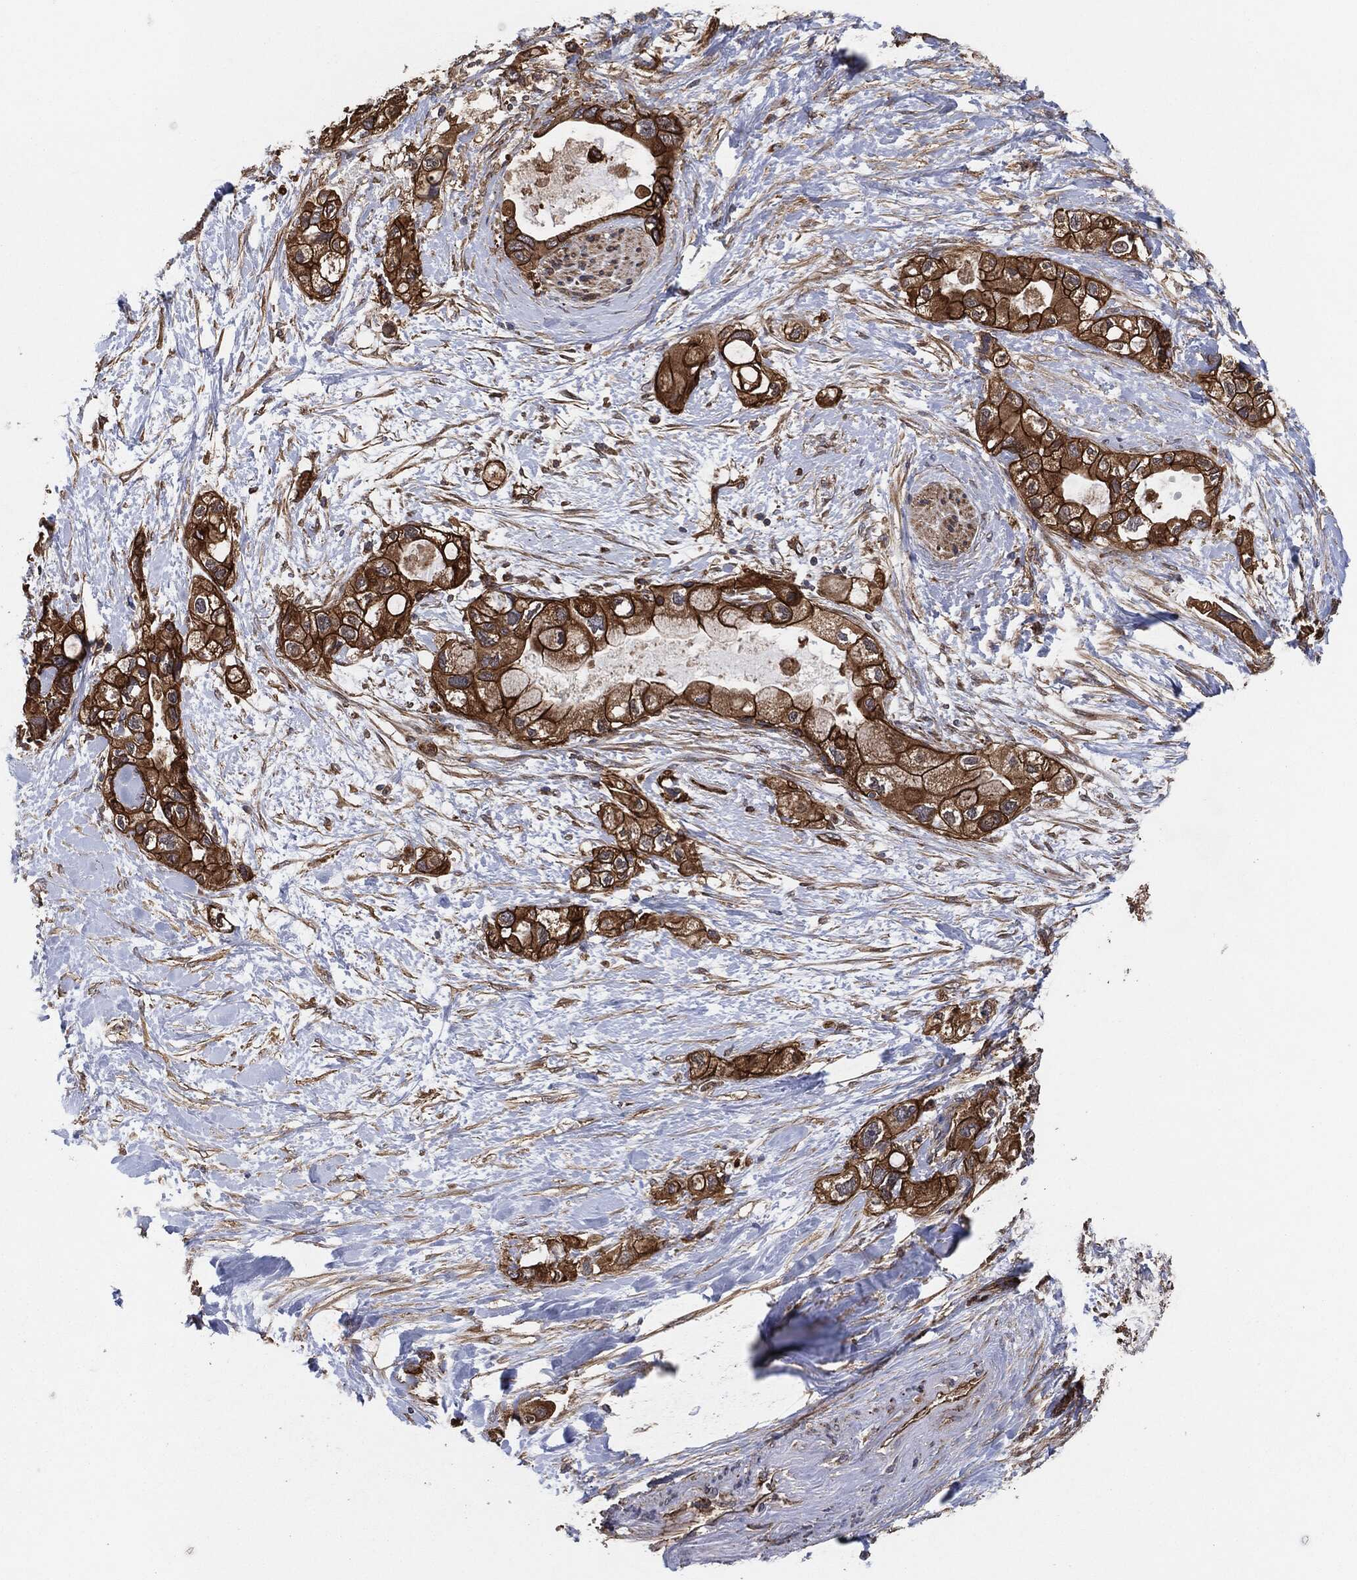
{"staining": {"intensity": "strong", "quantity": ">75%", "location": "cytoplasmic/membranous"}, "tissue": "pancreatic cancer", "cell_type": "Tumor cells", "image_type": "cancer", "snomed": [{"axis": "morphology", "description": "Adenocarcinoma, NOS"}, {"axis": "topography", "description": "Pancreas"}], "caption": "Strong cytoplasmic/membranous staining for a protein is seen in about >75% of tumor cells of pancreatic cancer (adenocarcinoma) using IHC.", "gene": "CTNNA1", "patient": {"sex": "female", "age": 56}}